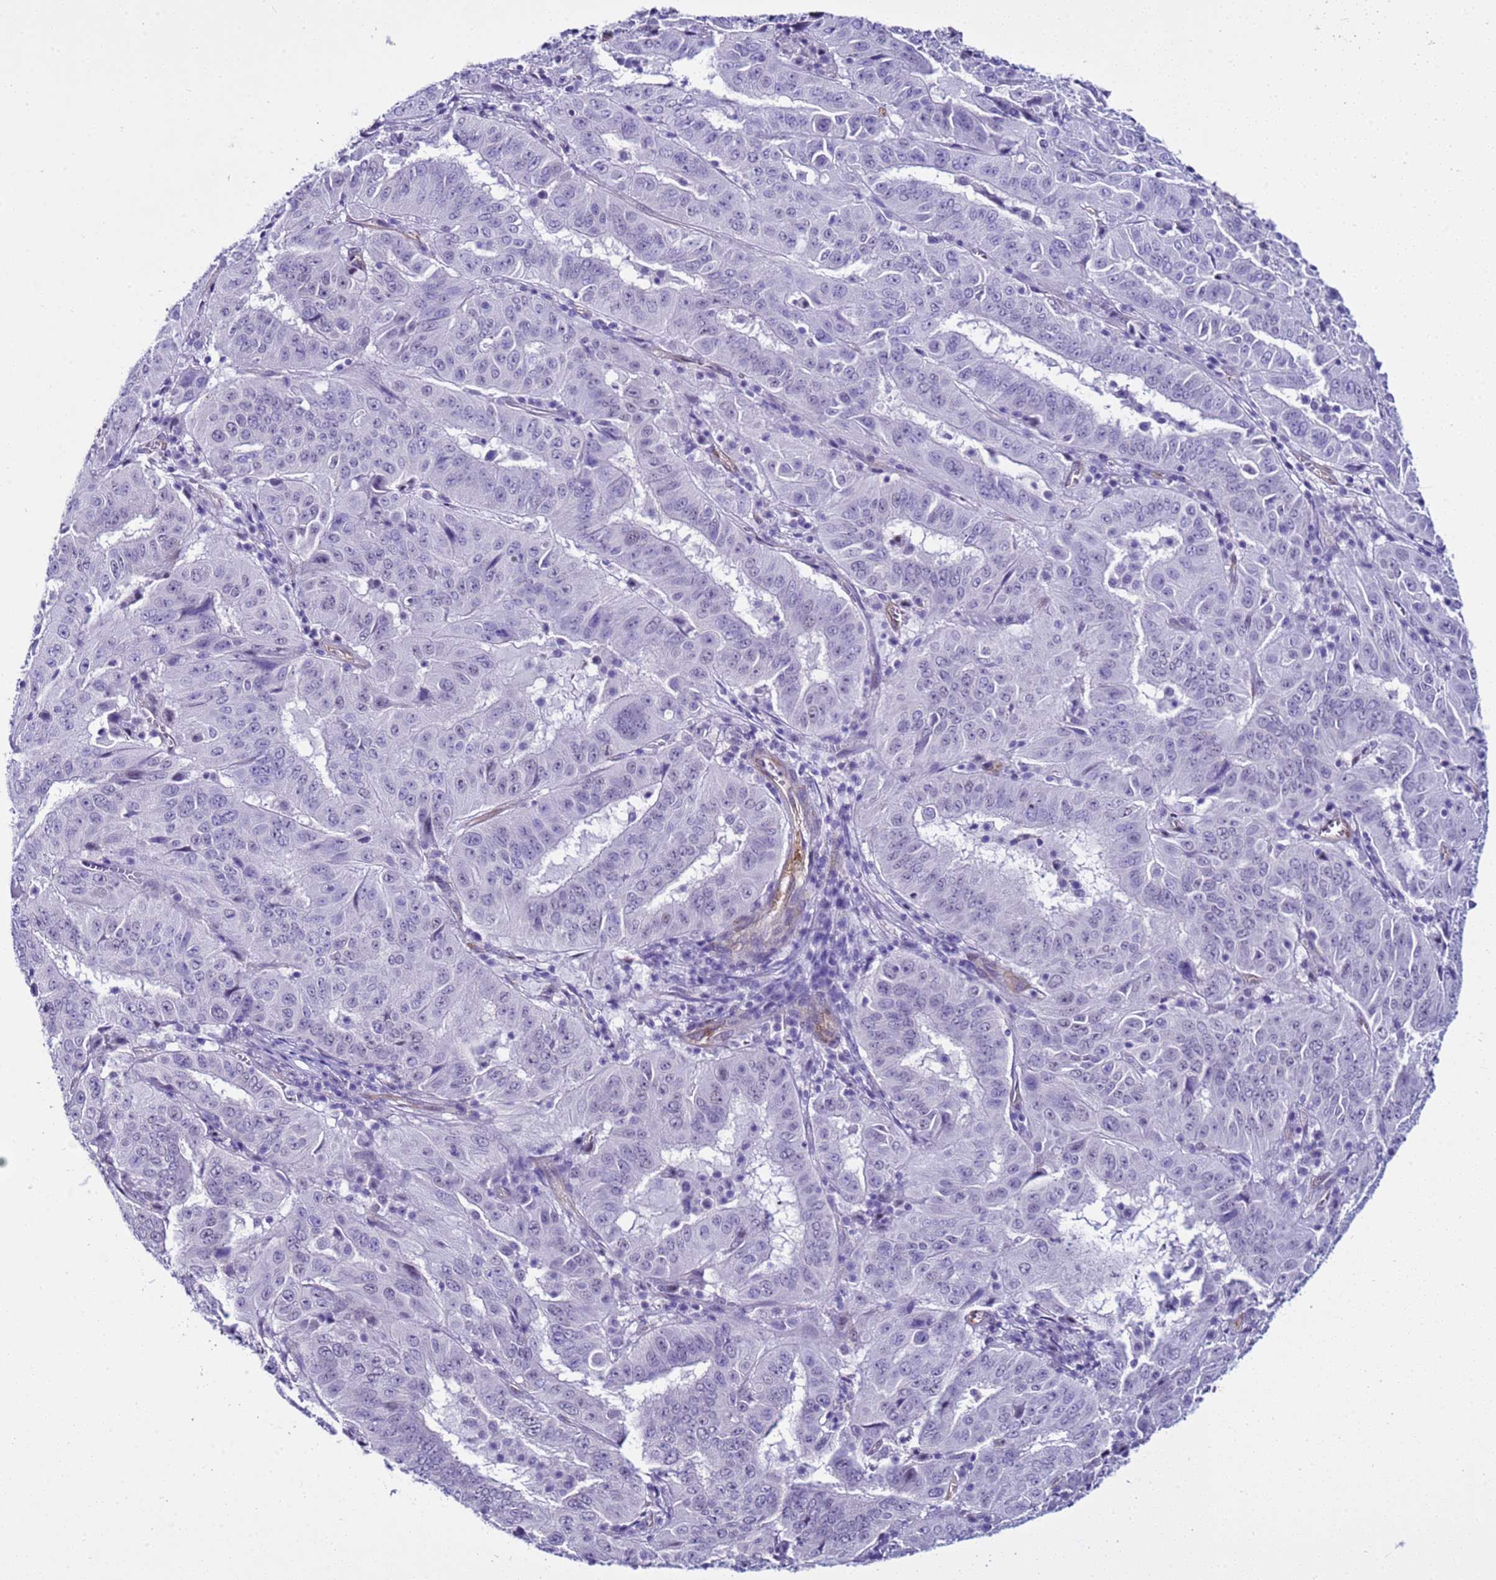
{"staining": {"intensity": "negative", "quantity": "none", "location": "none"}, "tissue": "pancreatic cancer", "cell_type": "Tumor cells", "image_type": "cancer", "snomed": [{"axis": "morphology", "description": "Adenocarcinoma, NOS"}, {"axis": "topography", "description": "Pancreas"}], "caption": "There is no significant positivity in tumor cells of adenocarcinoma (pancreatic).", "gene": "LRRC10B", "patient": {"sex": "male", "age": 63}}